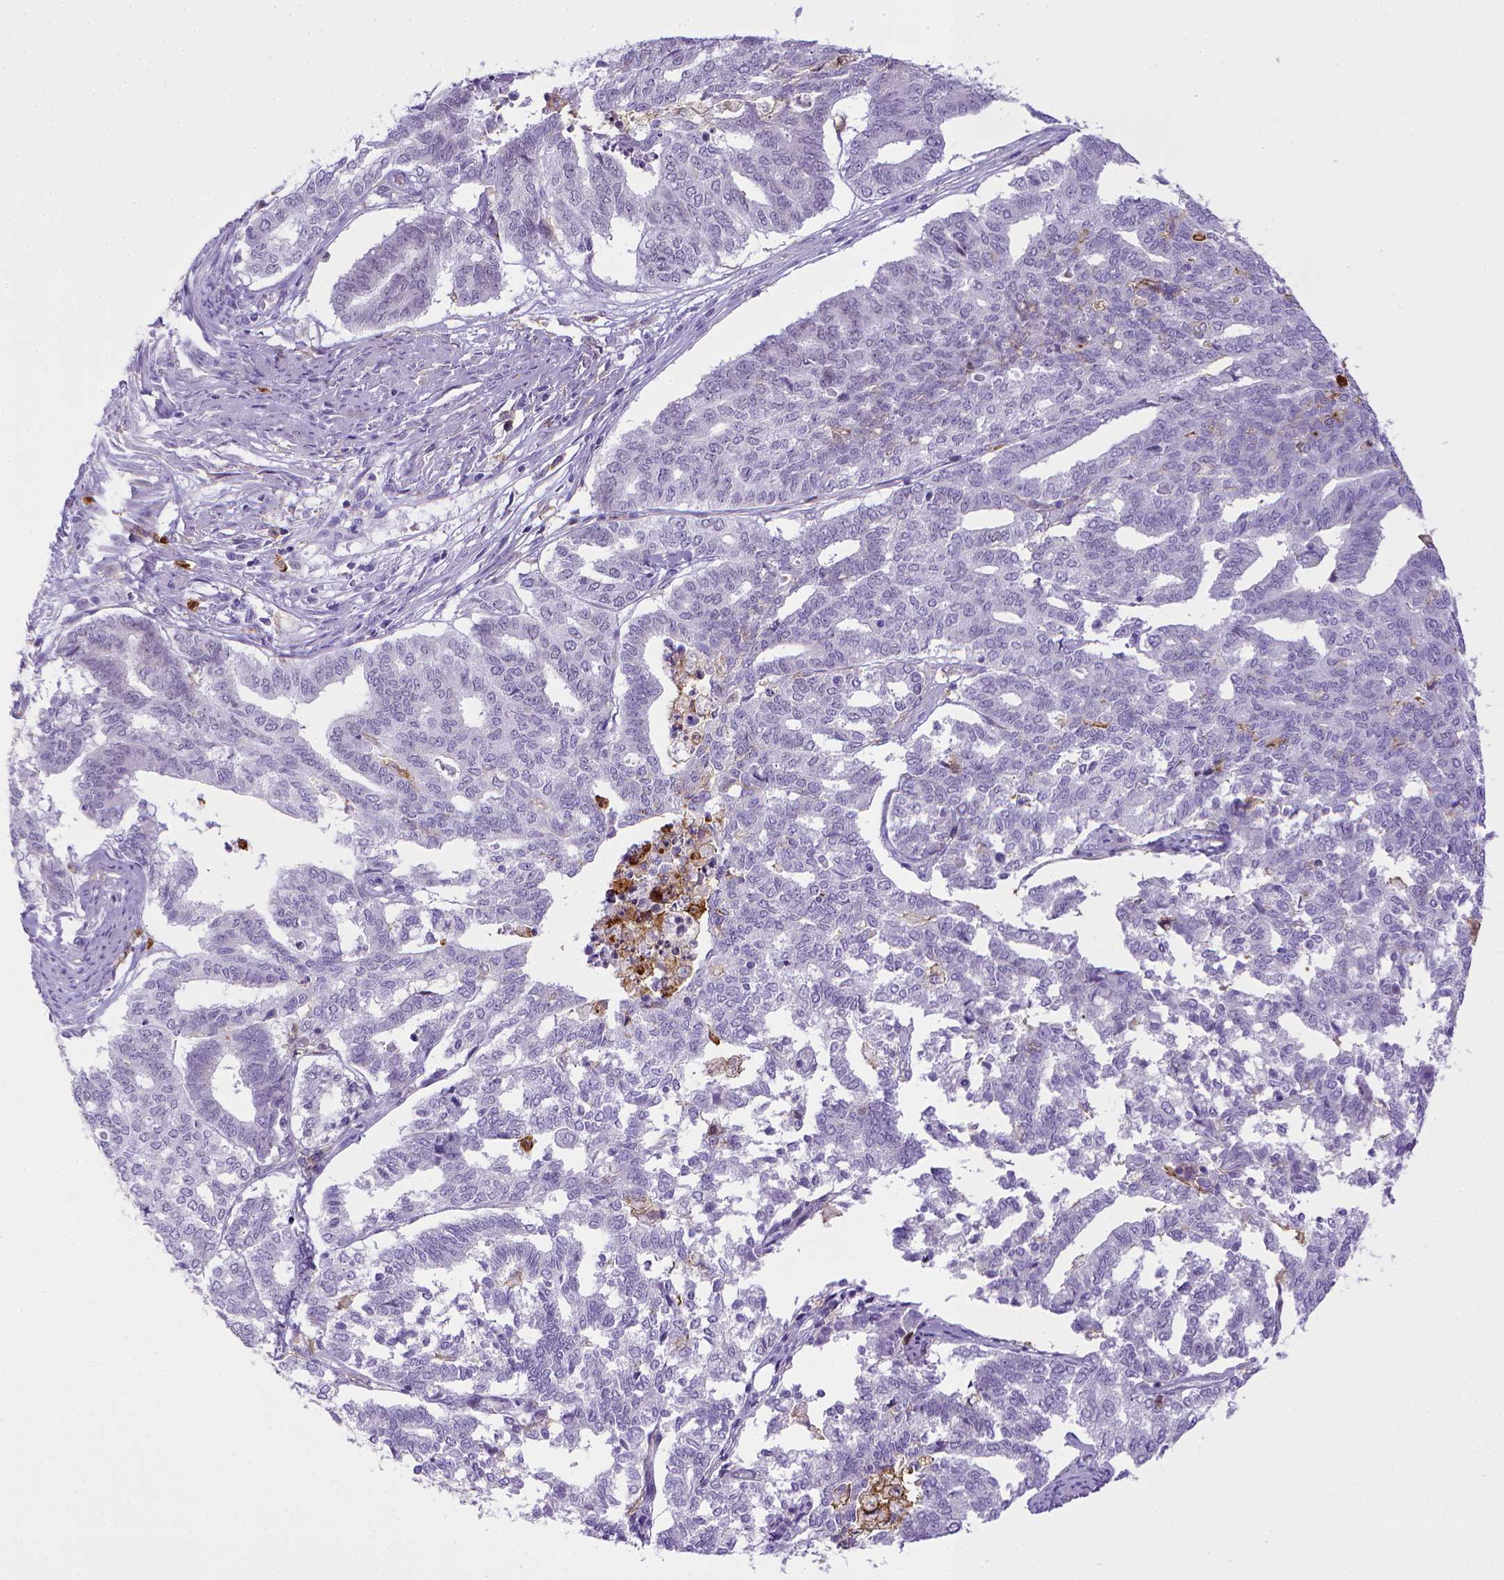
{"staining": {"intensity": "negative", "quantity": "none", "location": "none"}, "tissue": "endometrial cancer", "cell_type": "Tumor cells", "image_type": "cancer", "snomed": [{"axis": "morphology", "description": "Adenocarcinoma, NOS"}, {"axis": "topography", "description": "Endometrium"}], "caption": "Immunohistochemistry of human endometrial adenocarcinoma reveals no expression in tumor cells.", "gene": "ITGAM", "patient": {"sex": "female", "age": 79}}